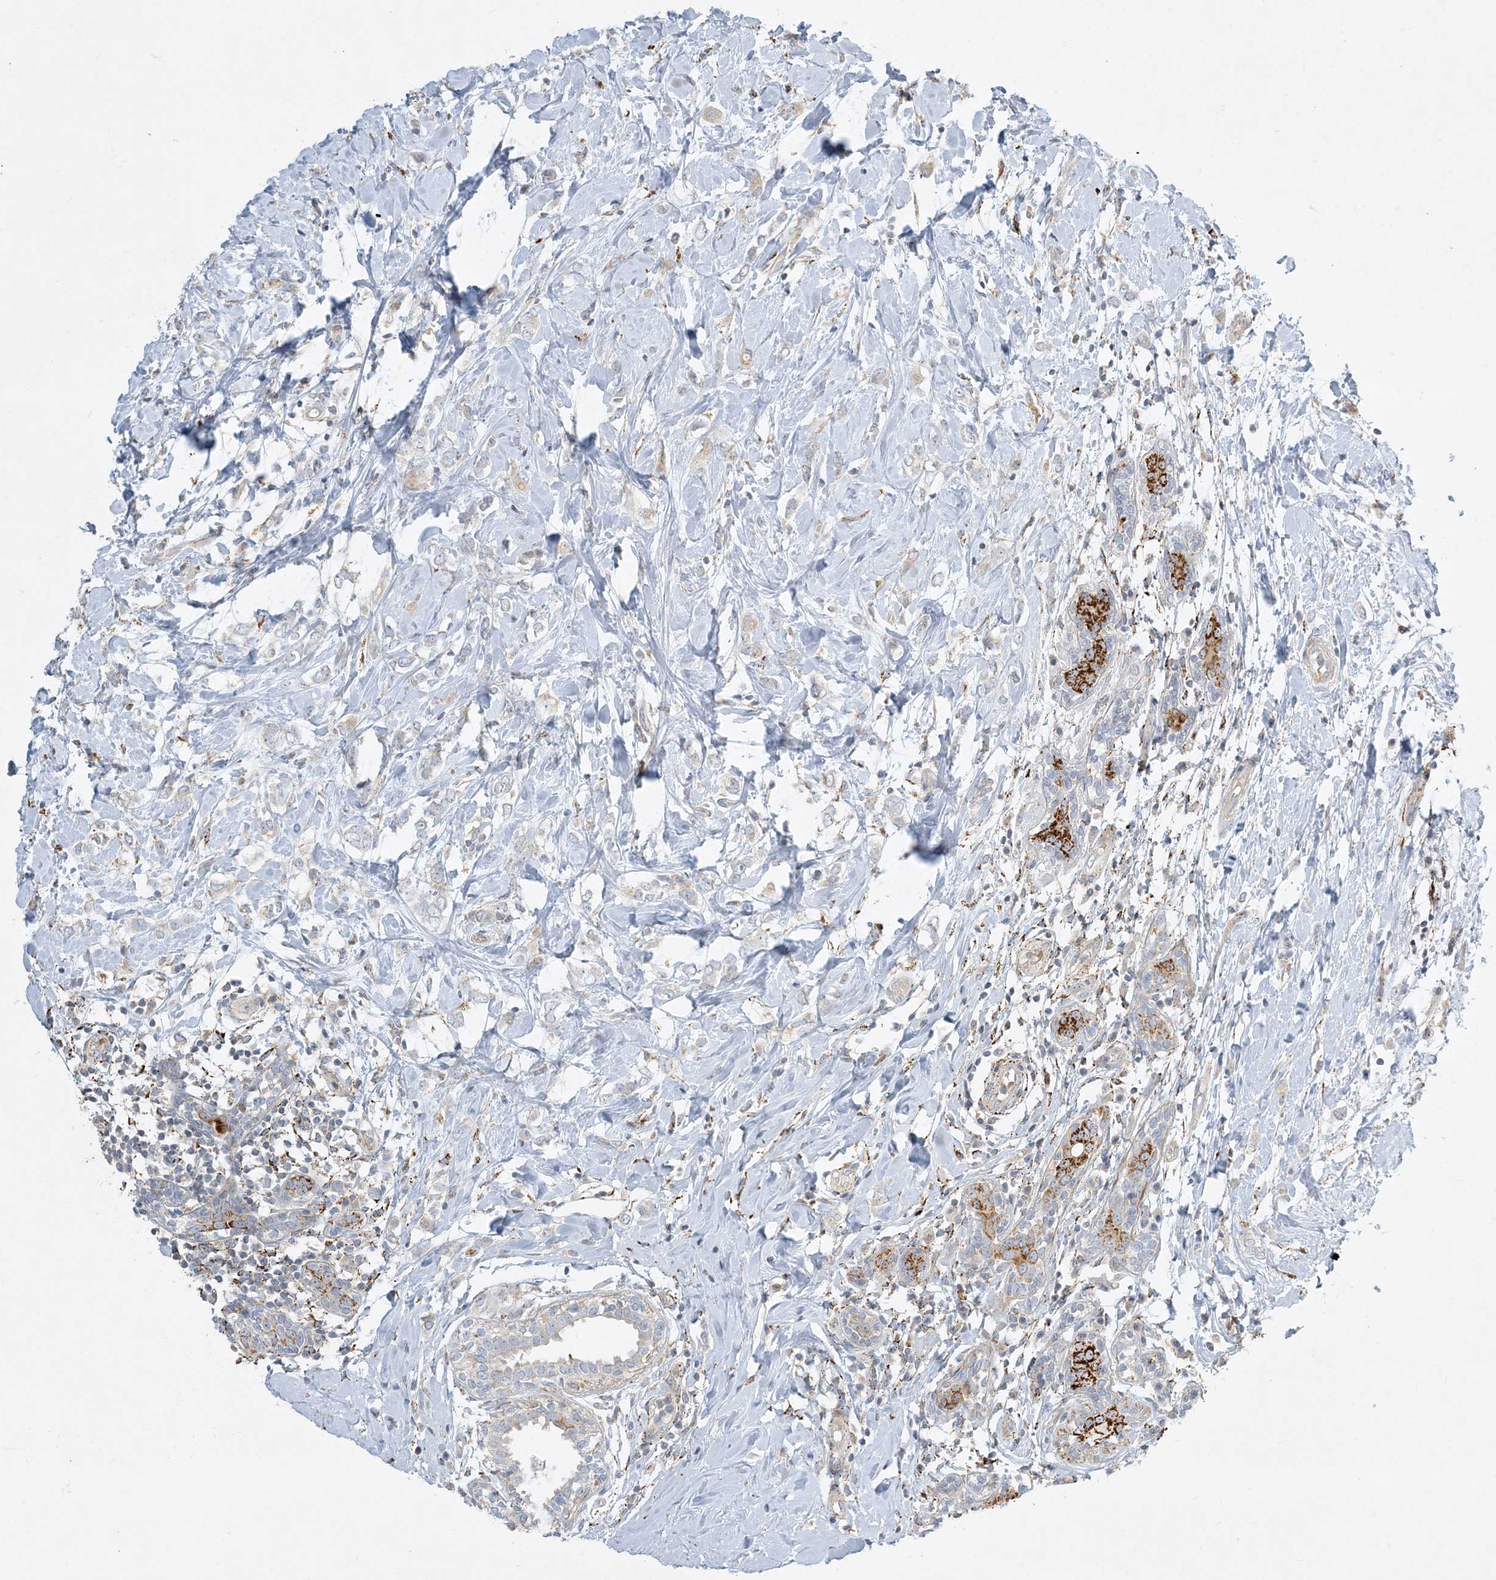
{"staining": {"intensity": "negative", "quantity": "none", "location": "none"}, "tissue": "breast cancer", "cell_type": "Tumor cells", "image_type": "cancer", "snomed": [{"axis": "morphology", "description": "Normal tissue, NOS"}, {"axis": "morphology", "description": "Lobular carcinoma"}, {"axis": "topography", "description": "Breast"}], "caption": "Tumor cells are negative for brown protein staining in breast cancer (lobular carcinoma). The staining was performed using DAB to visualize the protein expression in brown, while the nuclei were stained in blue with hematoxylin (Magnification: 20x).", "gene": "LTN1", "patient": {"sex": "female", "age": 47}}